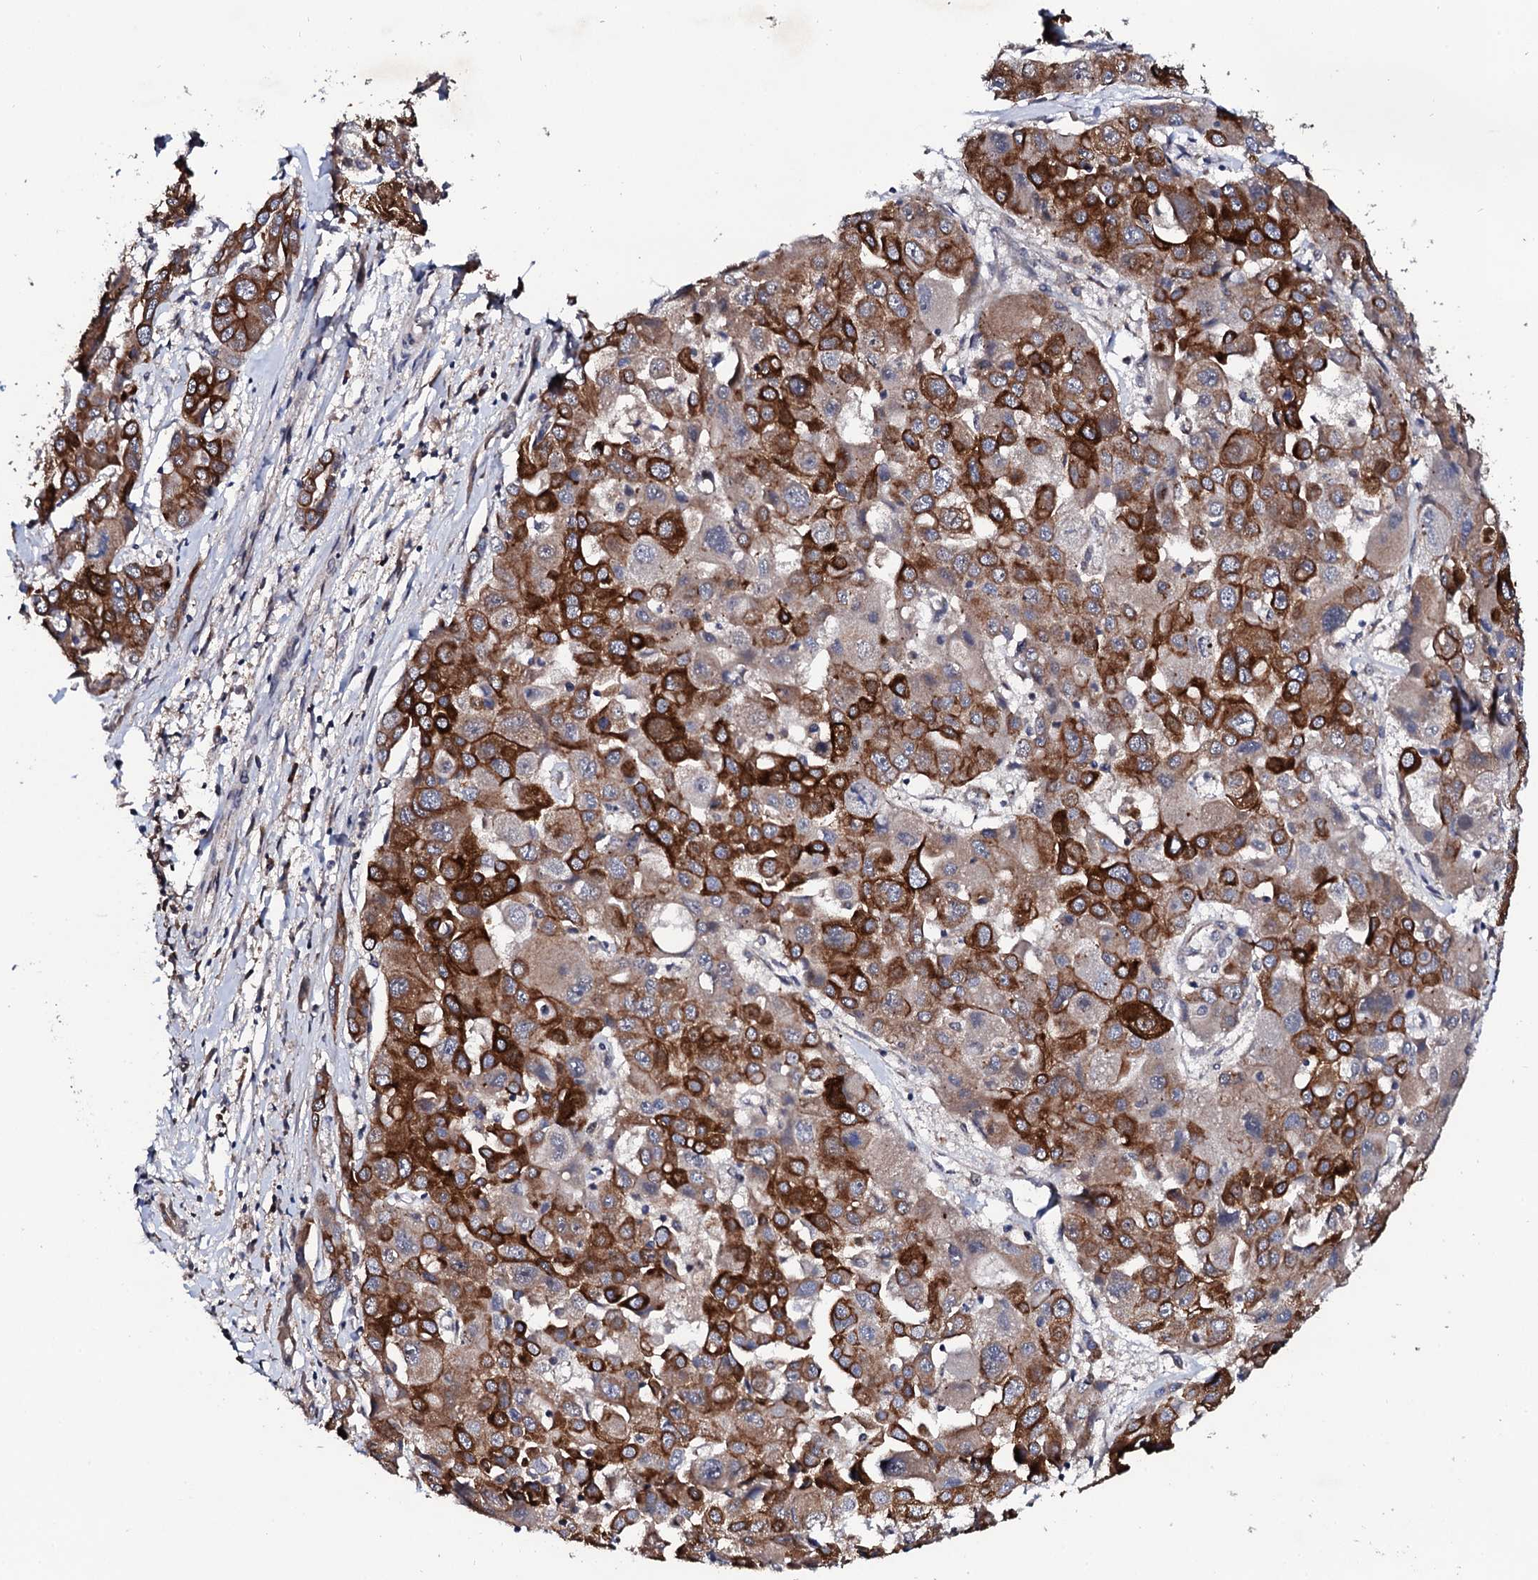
{"staining": {"intensity": "strong", "quantity": "25%-75%", "location": "cytoplasmic/membranous"}, "tissue": "liver cancer", "cell_type": "Tumor cells", "image_type": "cancer", "snomed": [{"axis": "morphology", "description": "Cholangiocarcinoma"}, {"axis": "topography", "description": "Liver"}], "caption": "IHC photomicrograph of liver cancer stained for a protein (brown), which shows high levels of strong cytoplasmic/membranous expression in approximately 25%-75% of tumor cells.", "gene": "IP6K1", "patient": {"sex": "male", "age": 67}}